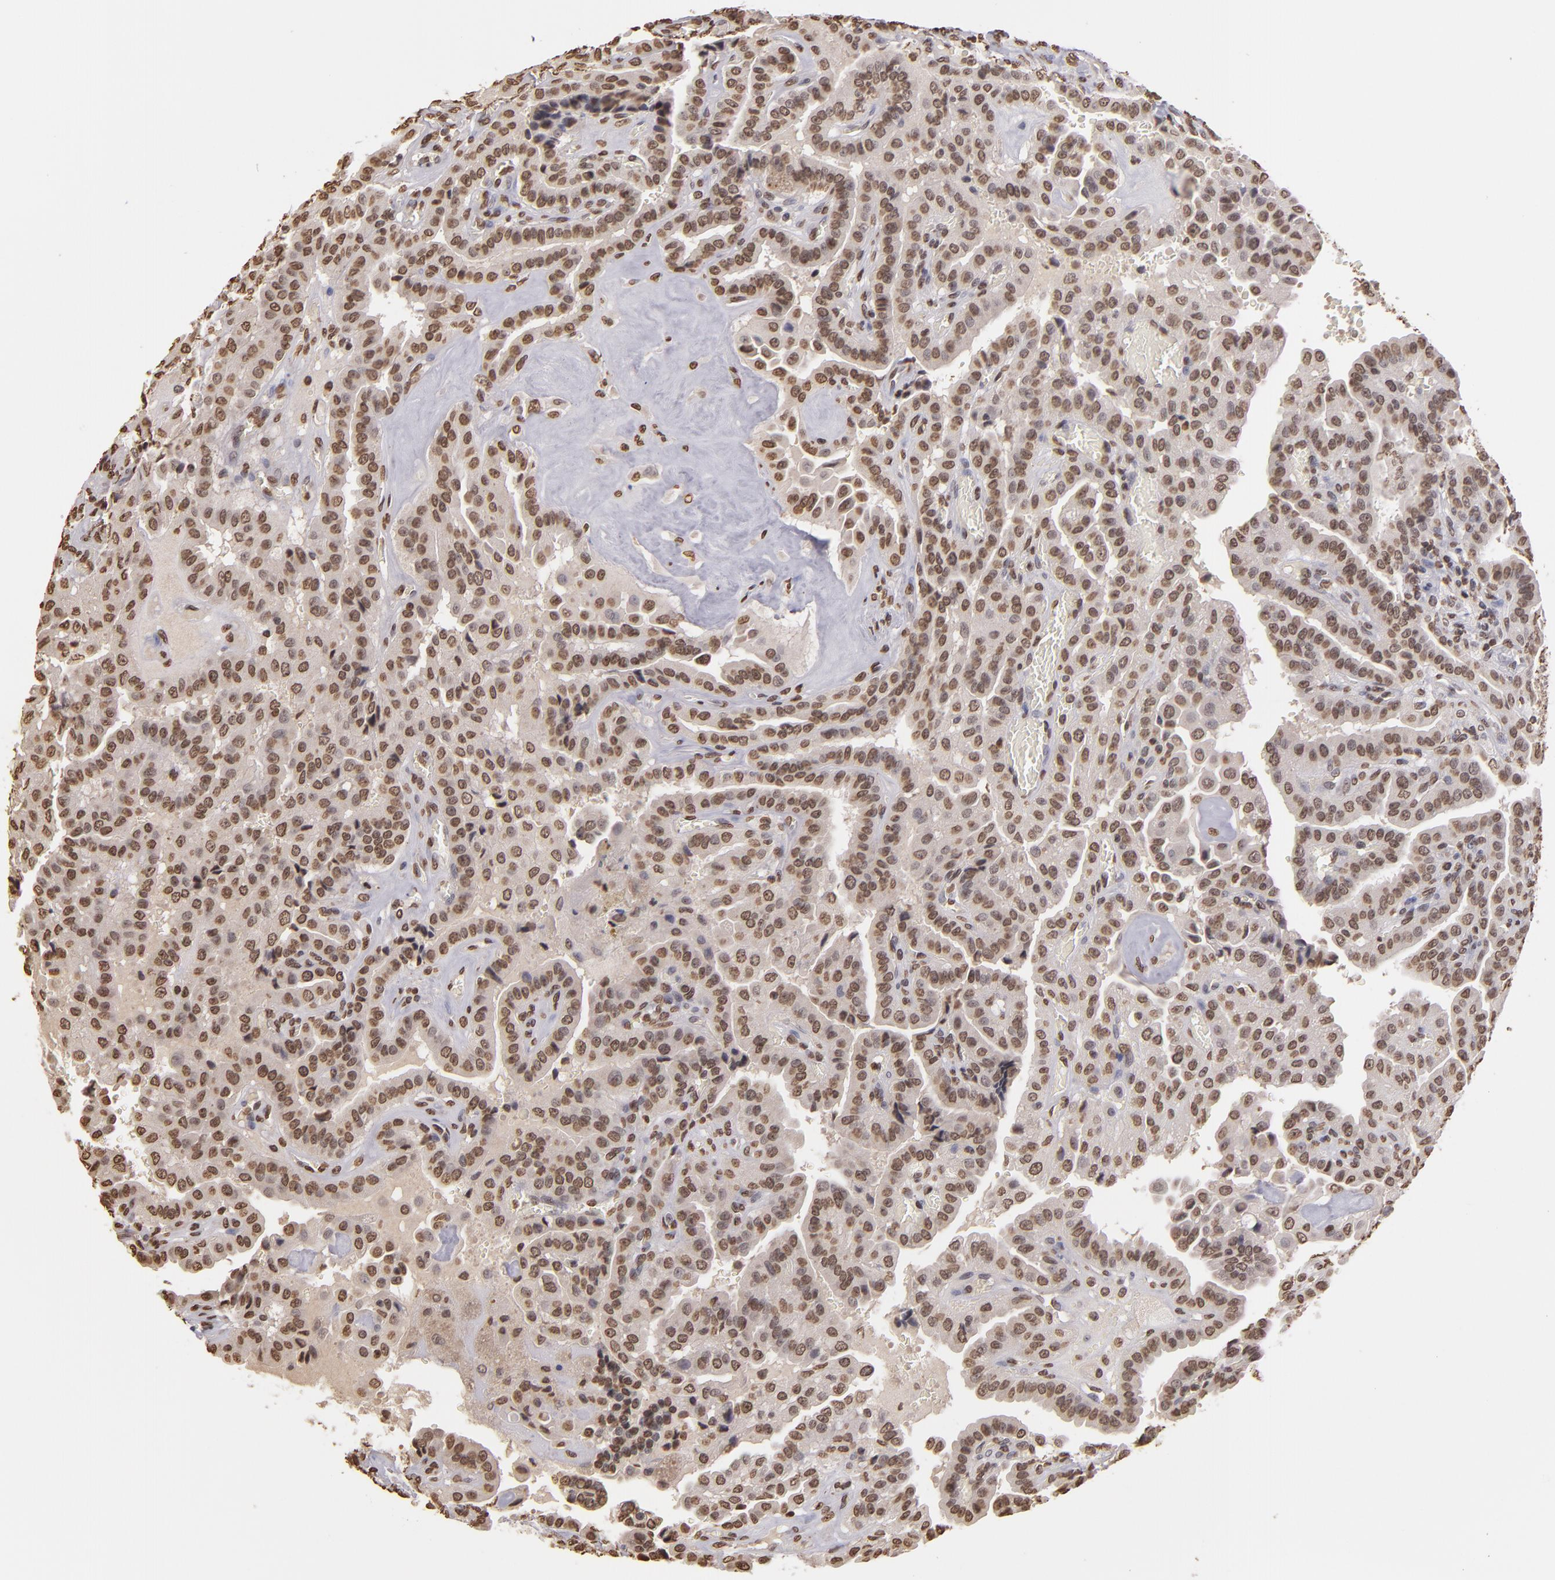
{"staining": {"intensity": "moderate", "quantity": ">75%", "location": "nuclear"}, "tissue": "thyroid cancer", "cell_type": "Tumor cells", "image_type": "cancer", "snomed": [{"axis": "morphology", "description": "Papillary adenocarcinoma, NOS"}, {"axis": "topography", "description": "Thyroid gland"}], "caption": "Protein staining of thyroid cancer (papillary adenocarcinoma) tissue demonstrates moderate nuclear expression in about >75% of tumor cells. (brown staining indicates protein expression, while blue staining denotes nuclei).", "gene": "LBX1", "patient": {"sex": "male", "age": 87}}